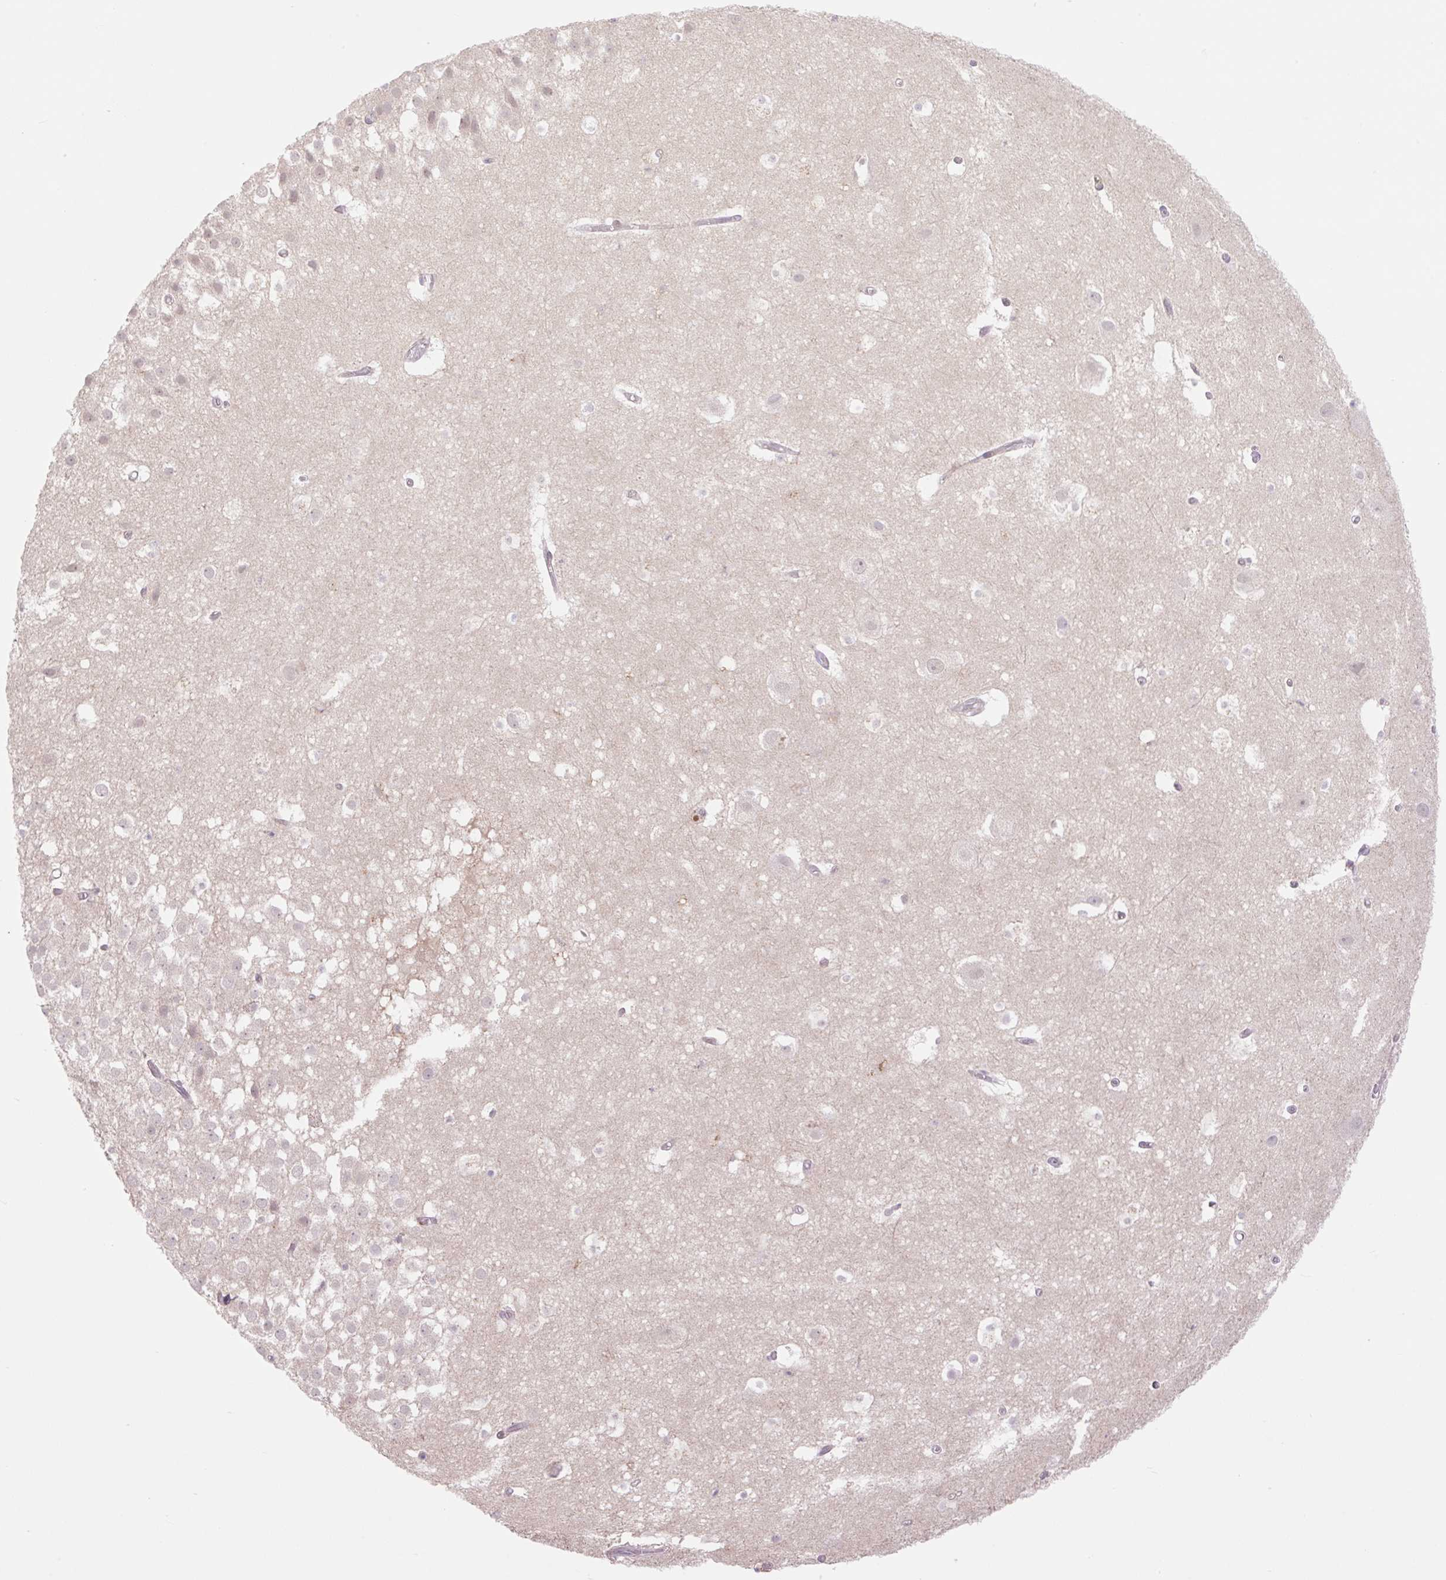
{"staining": {"intensity": "negative", "quantity": "none", "location": "none"}, "tissue": "hippocampus", "cell_type": "Glial cells", "image_type": "normal", "snomed": [{"axis": "morphology", "description": "Normal tissue, NOS"}, {"axis": "topography", "description": "Hippocampus"}], "caption": "An IHC image of benign hippocampus is shown. There is no staining in glial cells of hippocampus.", "gene": "VPS25", "patient": {"sex": "female", "age": 52}}